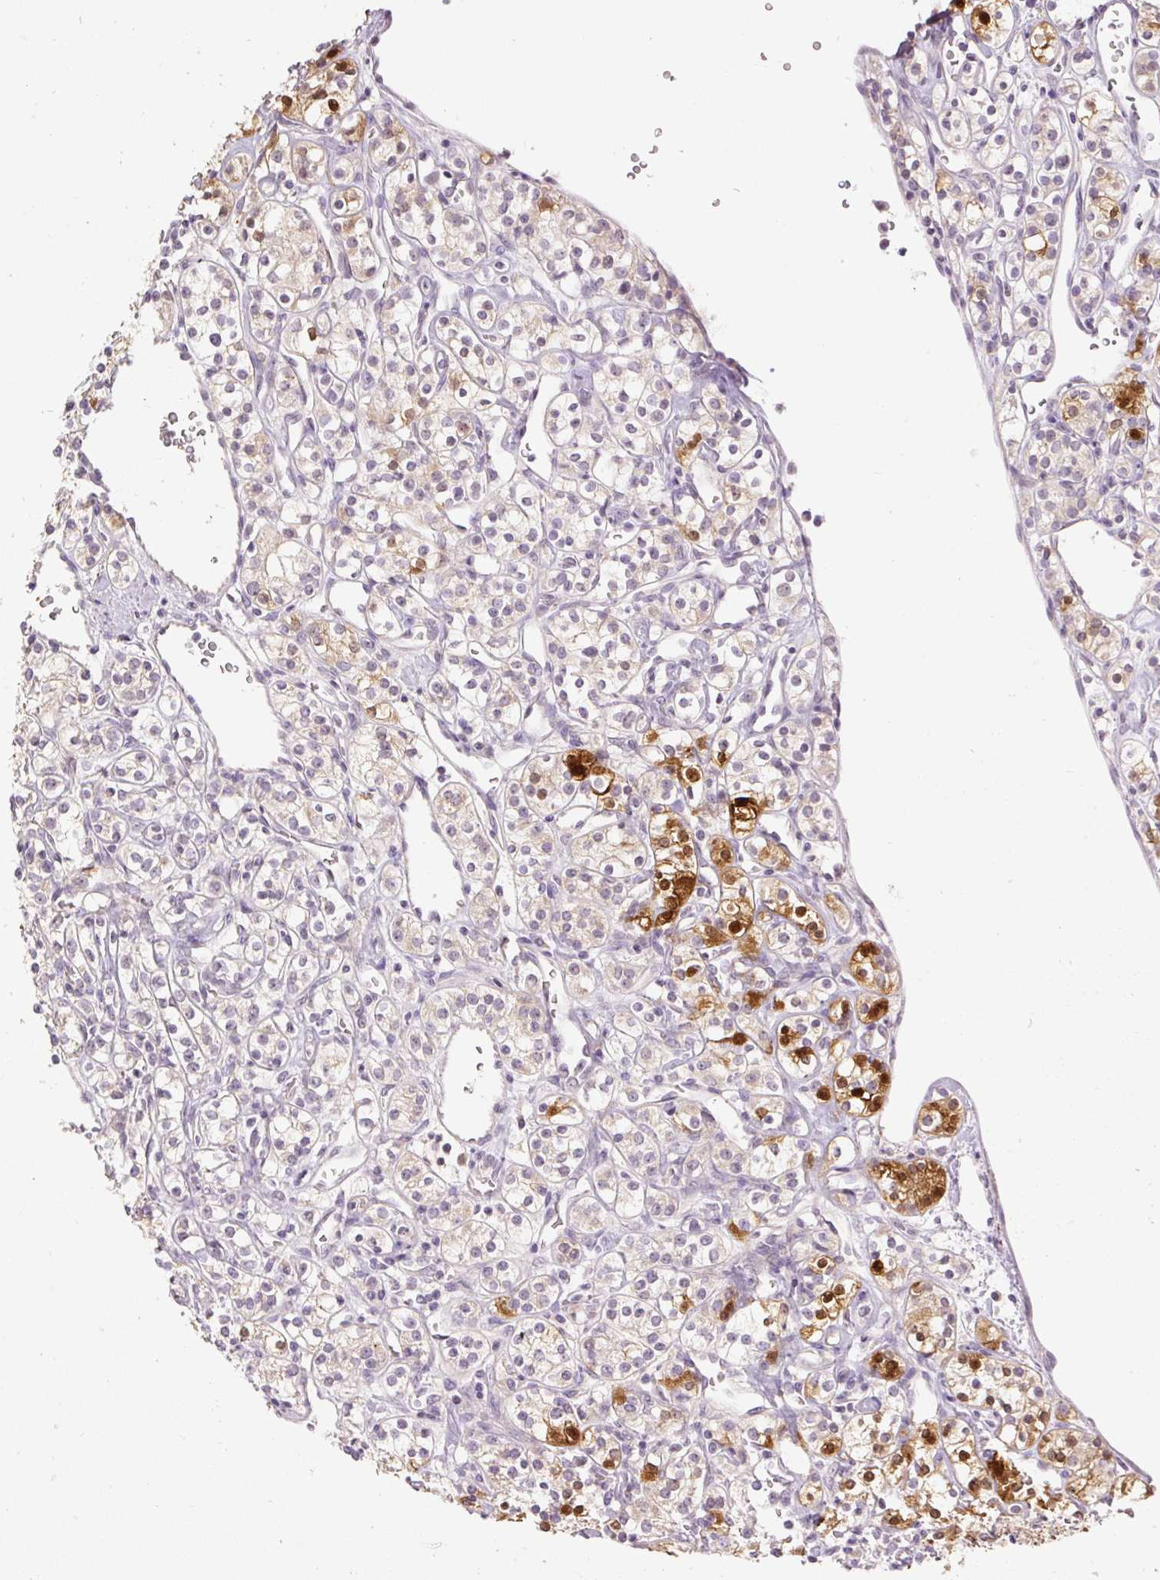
{"staining": {"intensity": "moderate", "quantity": "25%-75%", "location": "cytoplasmic/membranous,nuclear"}, "tissue": "renal cancer", "cell_type": "Tumor cells", "image_type": "cancer", "snomed": [{"axis": "morphology", "description": "Adenocarcinoma, NOS"}, {"axis": "topography", "description": "Kidney"}], "caption": "Renal adenocarcinoma was stained to show a protein in brown. There is medium levels of moderate cytoplasmic/membranous and nuclear positivity in approximately 25%-75% of tumor cells.", "gene": "FABP7", "patient": {"sex": "male", "age": 77}}